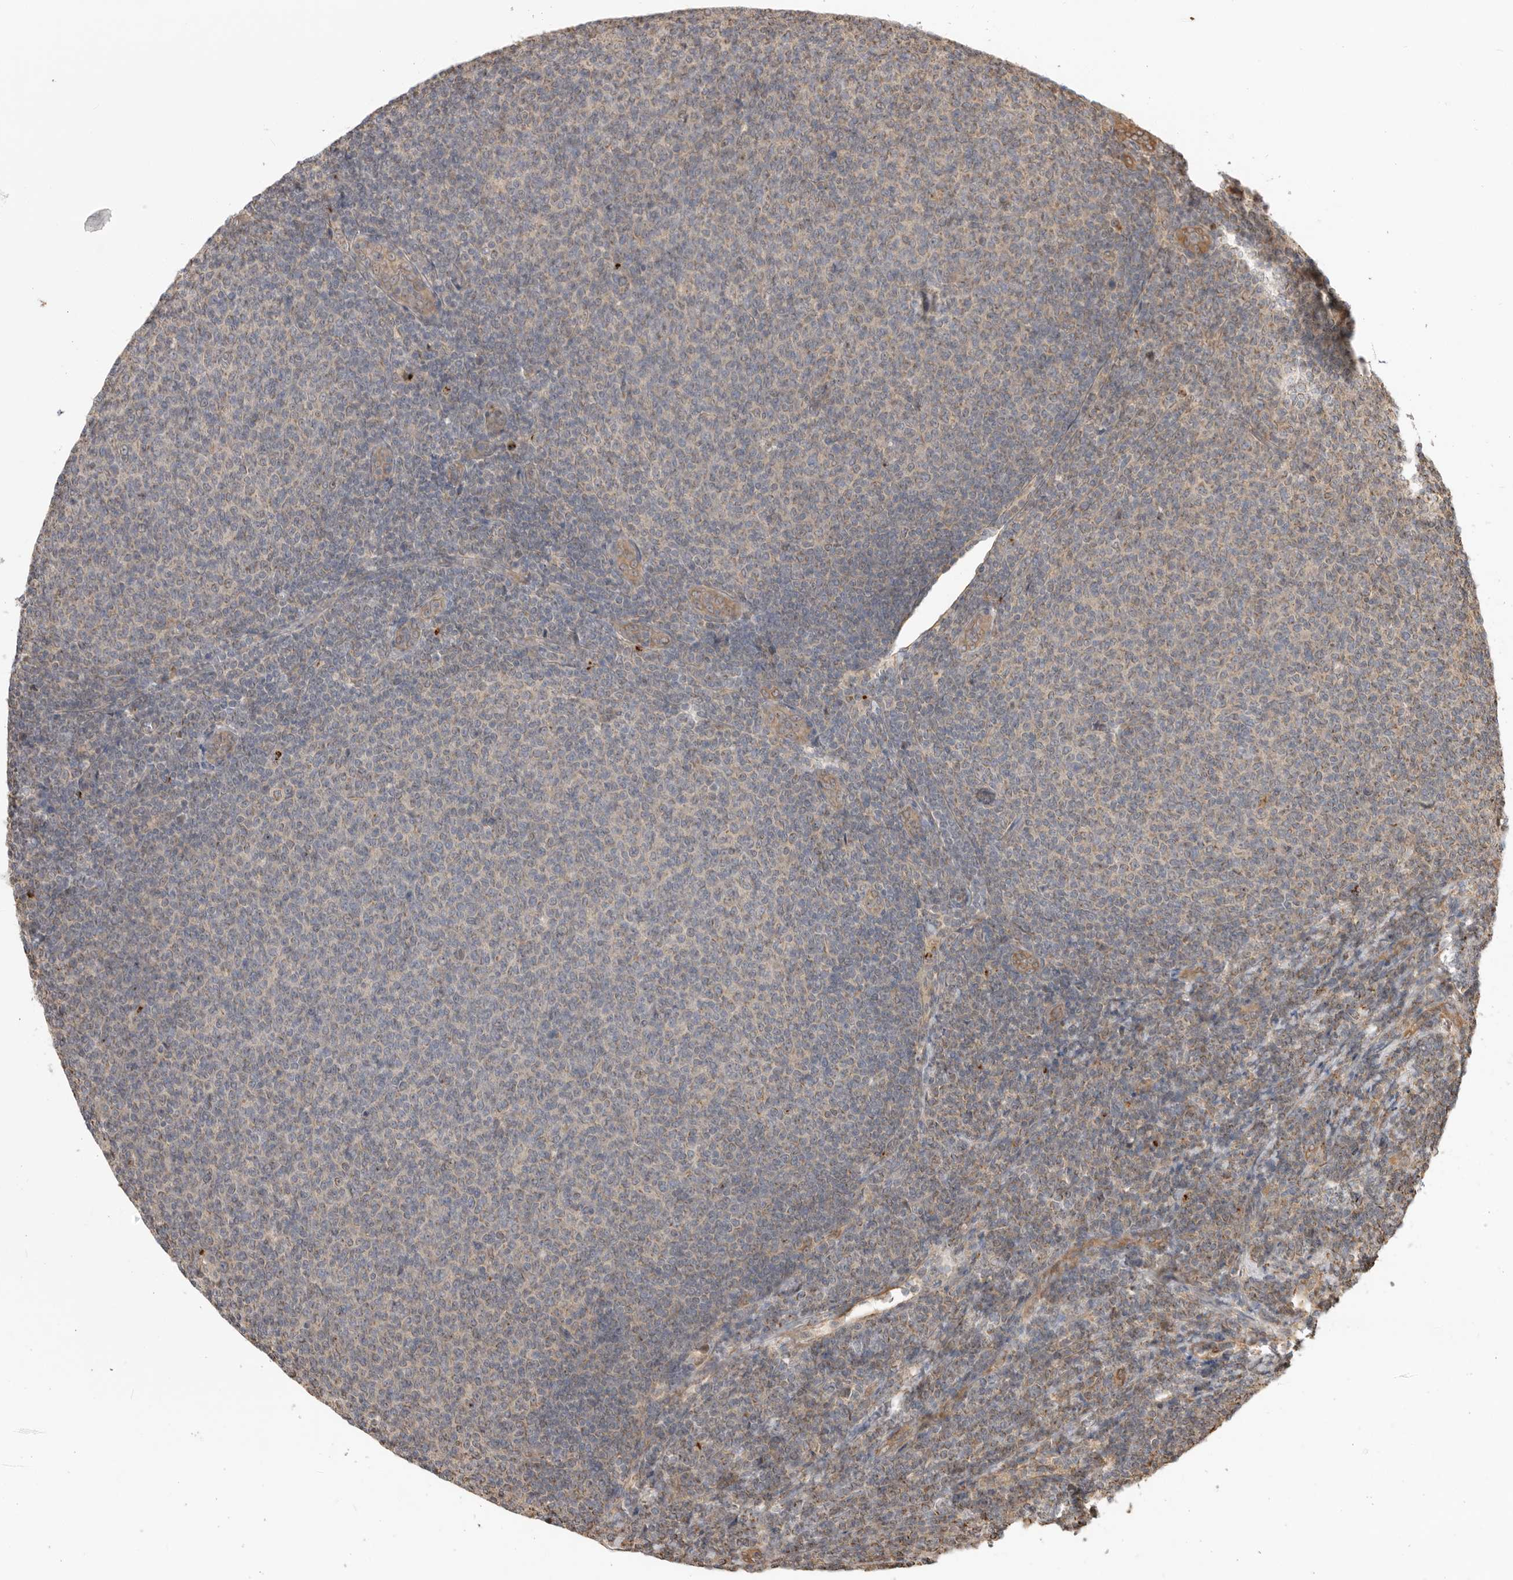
{"staining": {"intensity": "moderate", "quantity": "<25%", "location": "cytoplasmic/membranous"}, "tissue": "lymphoma", "cell_type": "Tumor cells", "image_type": "cancer", "snomed": [{"axis": "morphology", "description": "Malignant lymphoma, non-Hodgkin's type, Low grade"}, {"axis": "topography", "description": "Lymph node"}], "caption": "Malignant lymphoma, non-Hodgkin's type (low-grade) stained for a protein demonstrates moderate cytoplasmic/membranous positivity in tumor cells. (brown staining indicates protein expression, while blue staining denotes nuclei).", "gene": "DPH7", "patient": {"sex": "male", "age": 66}}